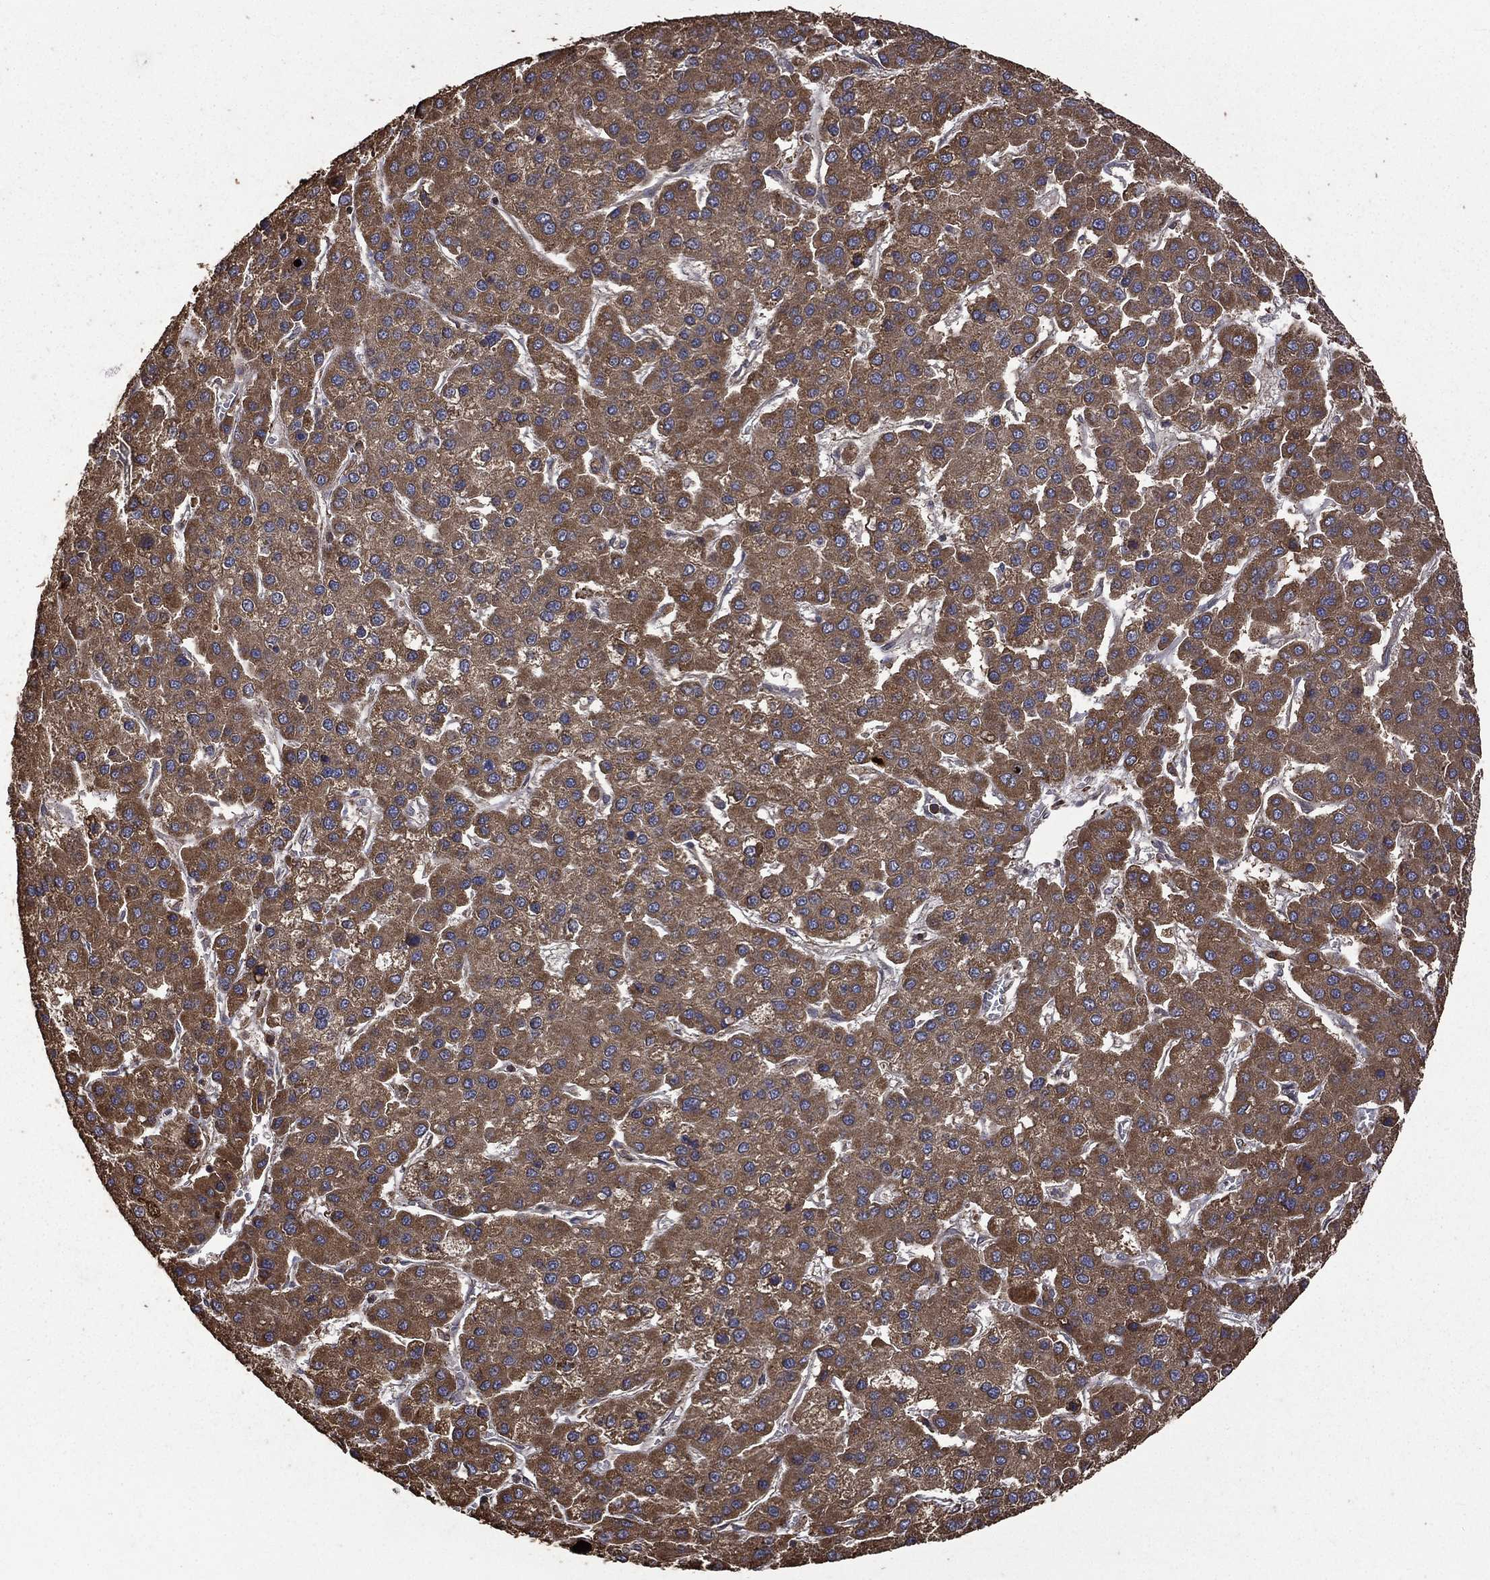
{"staining": {"intensity": "moderate", "quantity": ">75%", "location": "cytoplasmic/membranous"}, "tissue": "liver cancer", "cell_type": "Tumor cells", "image_type": "cancer", "snomed": [{"axis": "morphology", "description": "Carcinoma, Hepatocellular, NOS"}, {"axis": "topography", "description": "Liver"}], "caption": "DAB immunohistochemical staining of human liver cancer displays moderate cytoplasmic/membranous protein staining in approximately >75% of tumor cells.", "gene": "METTL27", "patient": {"sex": "female", "age": 41}}